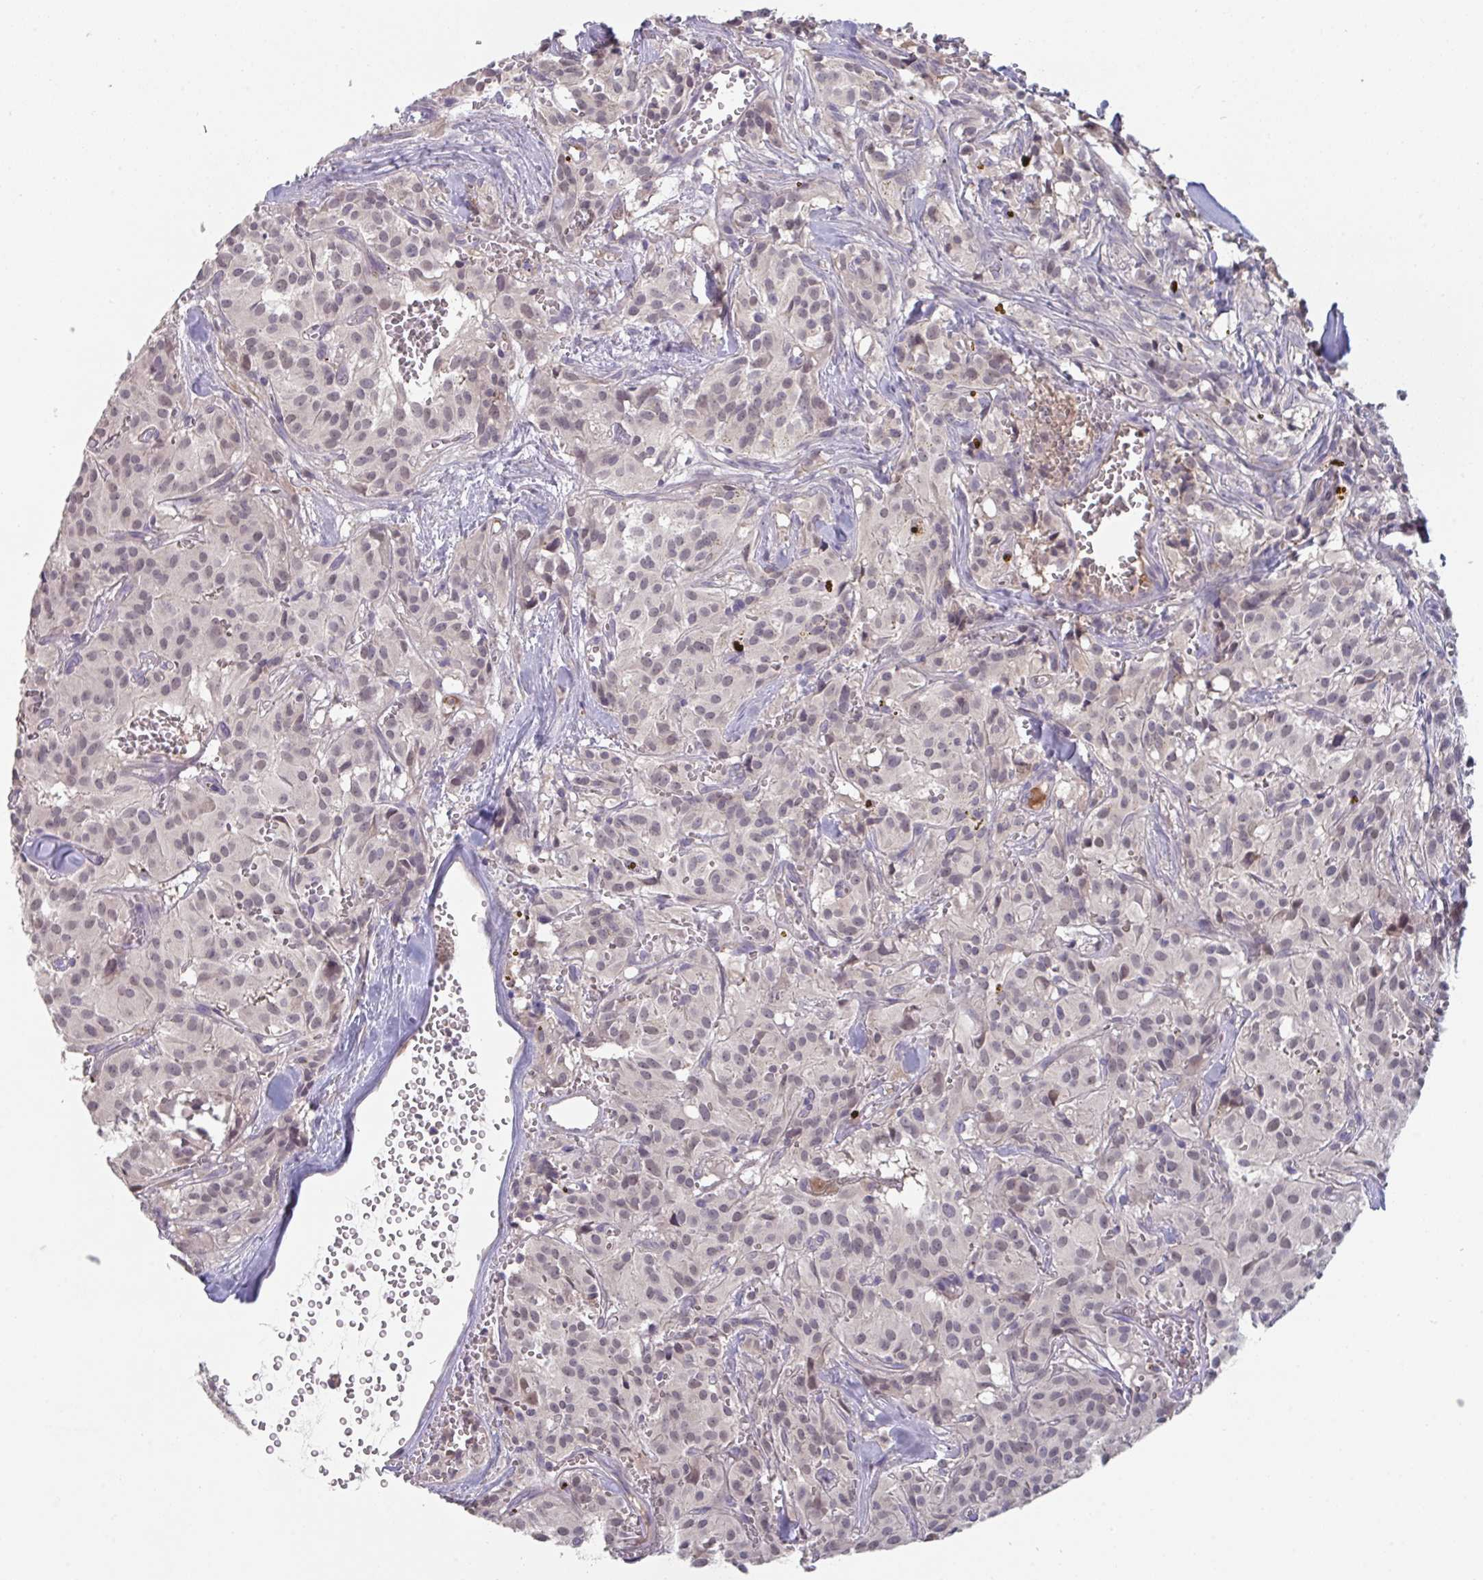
{"staining": {"intensity": "weak", "quantity": ">75%", "location": "nuclear"}, "tissue": "glioma", "cell_type": "Tumor cells", "image_type": "cancer", "snomed": [{"axis": "morphology", "description": "Glioma, malignant, Low grade"}, {"axis": "topography", "description": "Brain"}], "caption": "Low-grade glioma (malignant) stained with a protein marker displays weak staining in tumor cells.", "gene": "HGFAC", "patient": {"sex": "male", "age": 42}}